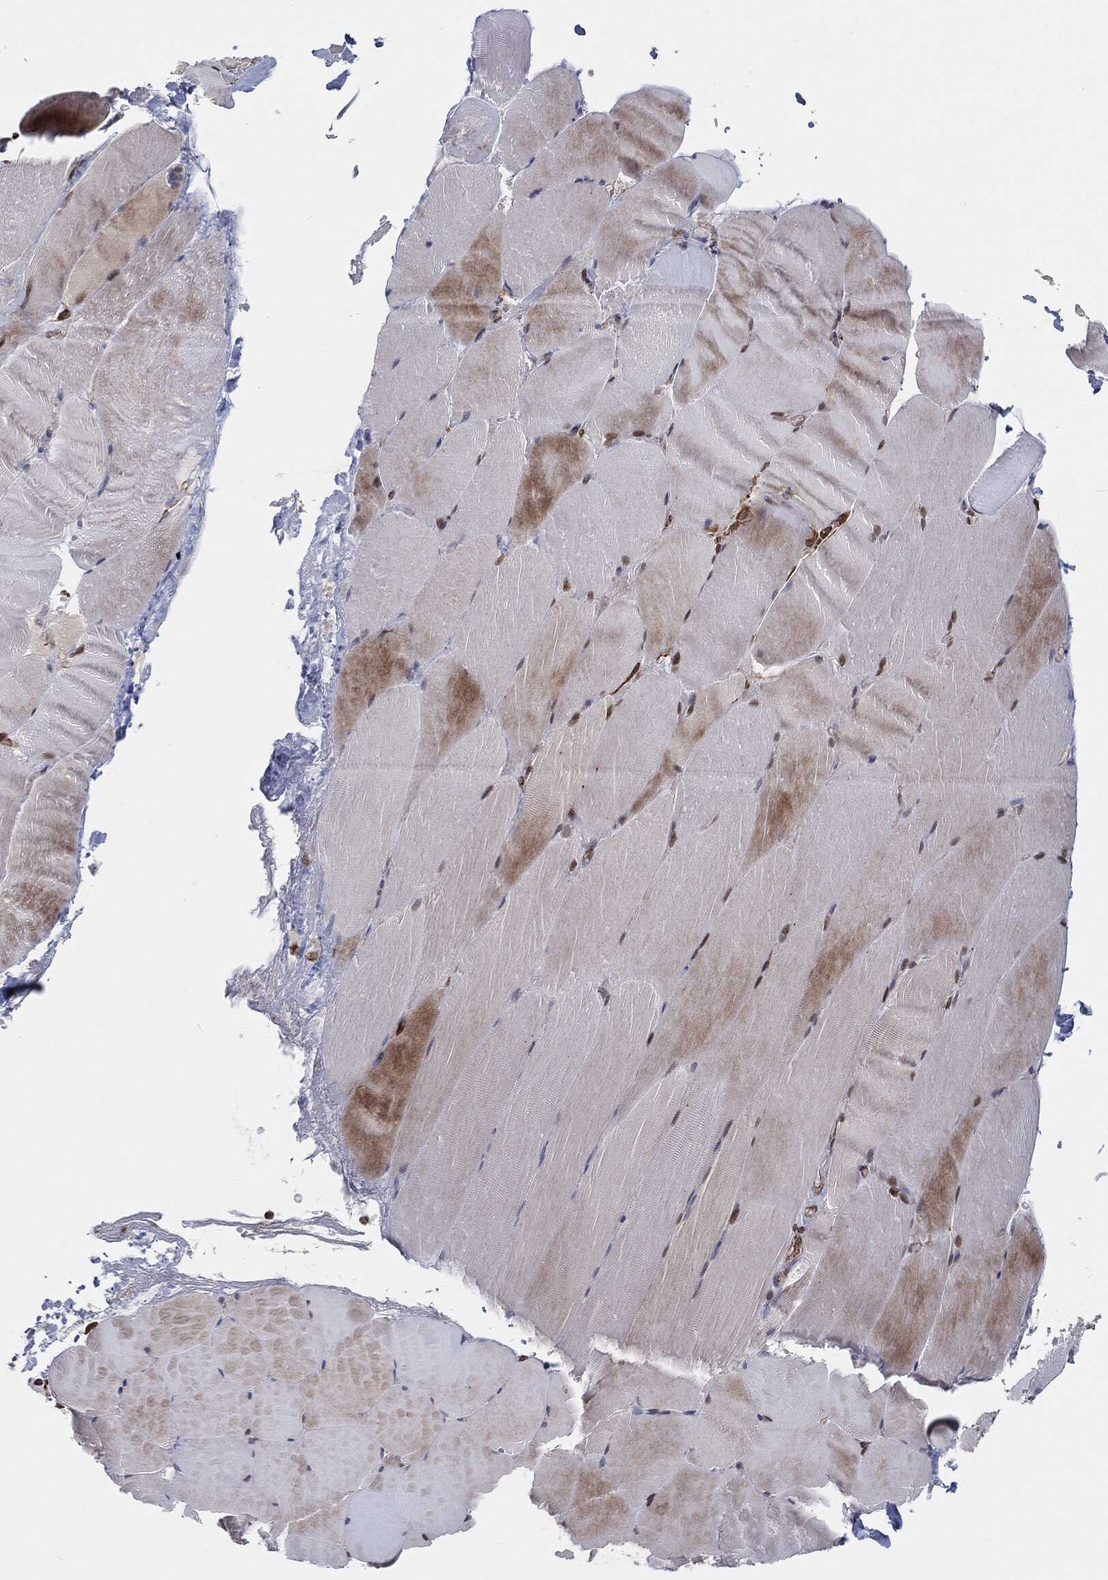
{"staining": {"intensity": "moderate", "quantity": "<25%", "location": "cytoplasmic/membranous"}, "tissue": "skeletal muscle", "cell_type": "Myocytes", "image_type": "normal", "snomed": [{"axis": "morphology", "description": "Normal tissue, NOS"}, {"axis": "topography", "description": "Skeletal muscle"}], "caption": "Immunohistochemistry (IHC) histopathology image of benign skeletal muscle: skeletal muscle stained using IHC demonstrates low levels of moderate protein expression localized specifically in the cytoplasmic/membranous of myocytes, appearing as a cytoplasmic/membranous brown color.", "gene": "TP53RK", "patient": {"sex": "female", "age": 37}}